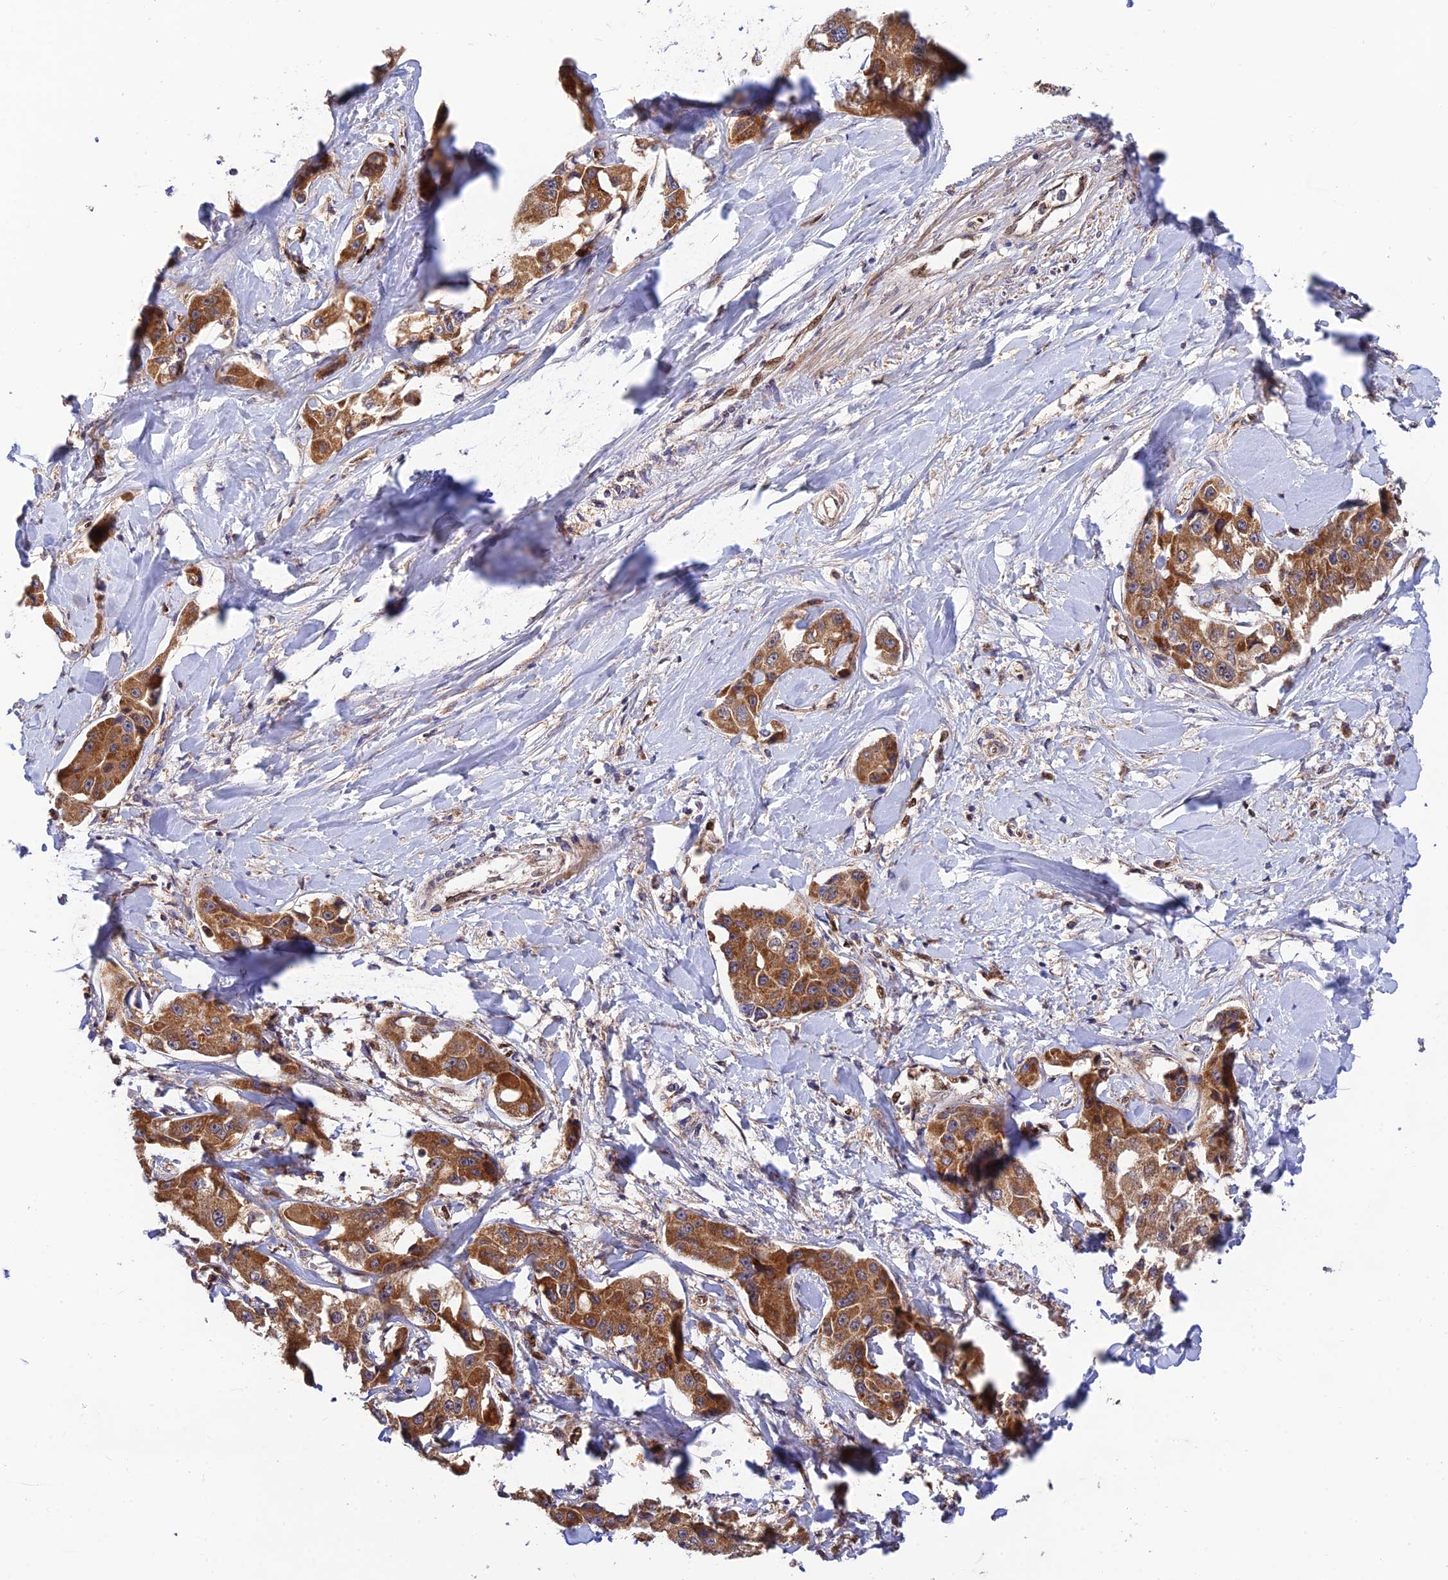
{"staining": {"intensity": "moderate", "quantity": ">75%", "location": "cytoplasmic/membranous"}, "tissue": "liver cancer", "cell_type": "Tumor cells", "image_type": "cancer", "snomed": [{"axis": "morphology", "description": "Cholangiocarcinoma"}, {"axis": "topography", "description": "Liver"}], "caption": "About >75% of tumor cells in human liver cholangiocarcinoma exhibit moderate cytoplasmic/membranous protein positivity as visualized by brown immunohistochemical staining.", "gene": "PODNL1", "patient": {"sex": "male", "age": 59}}